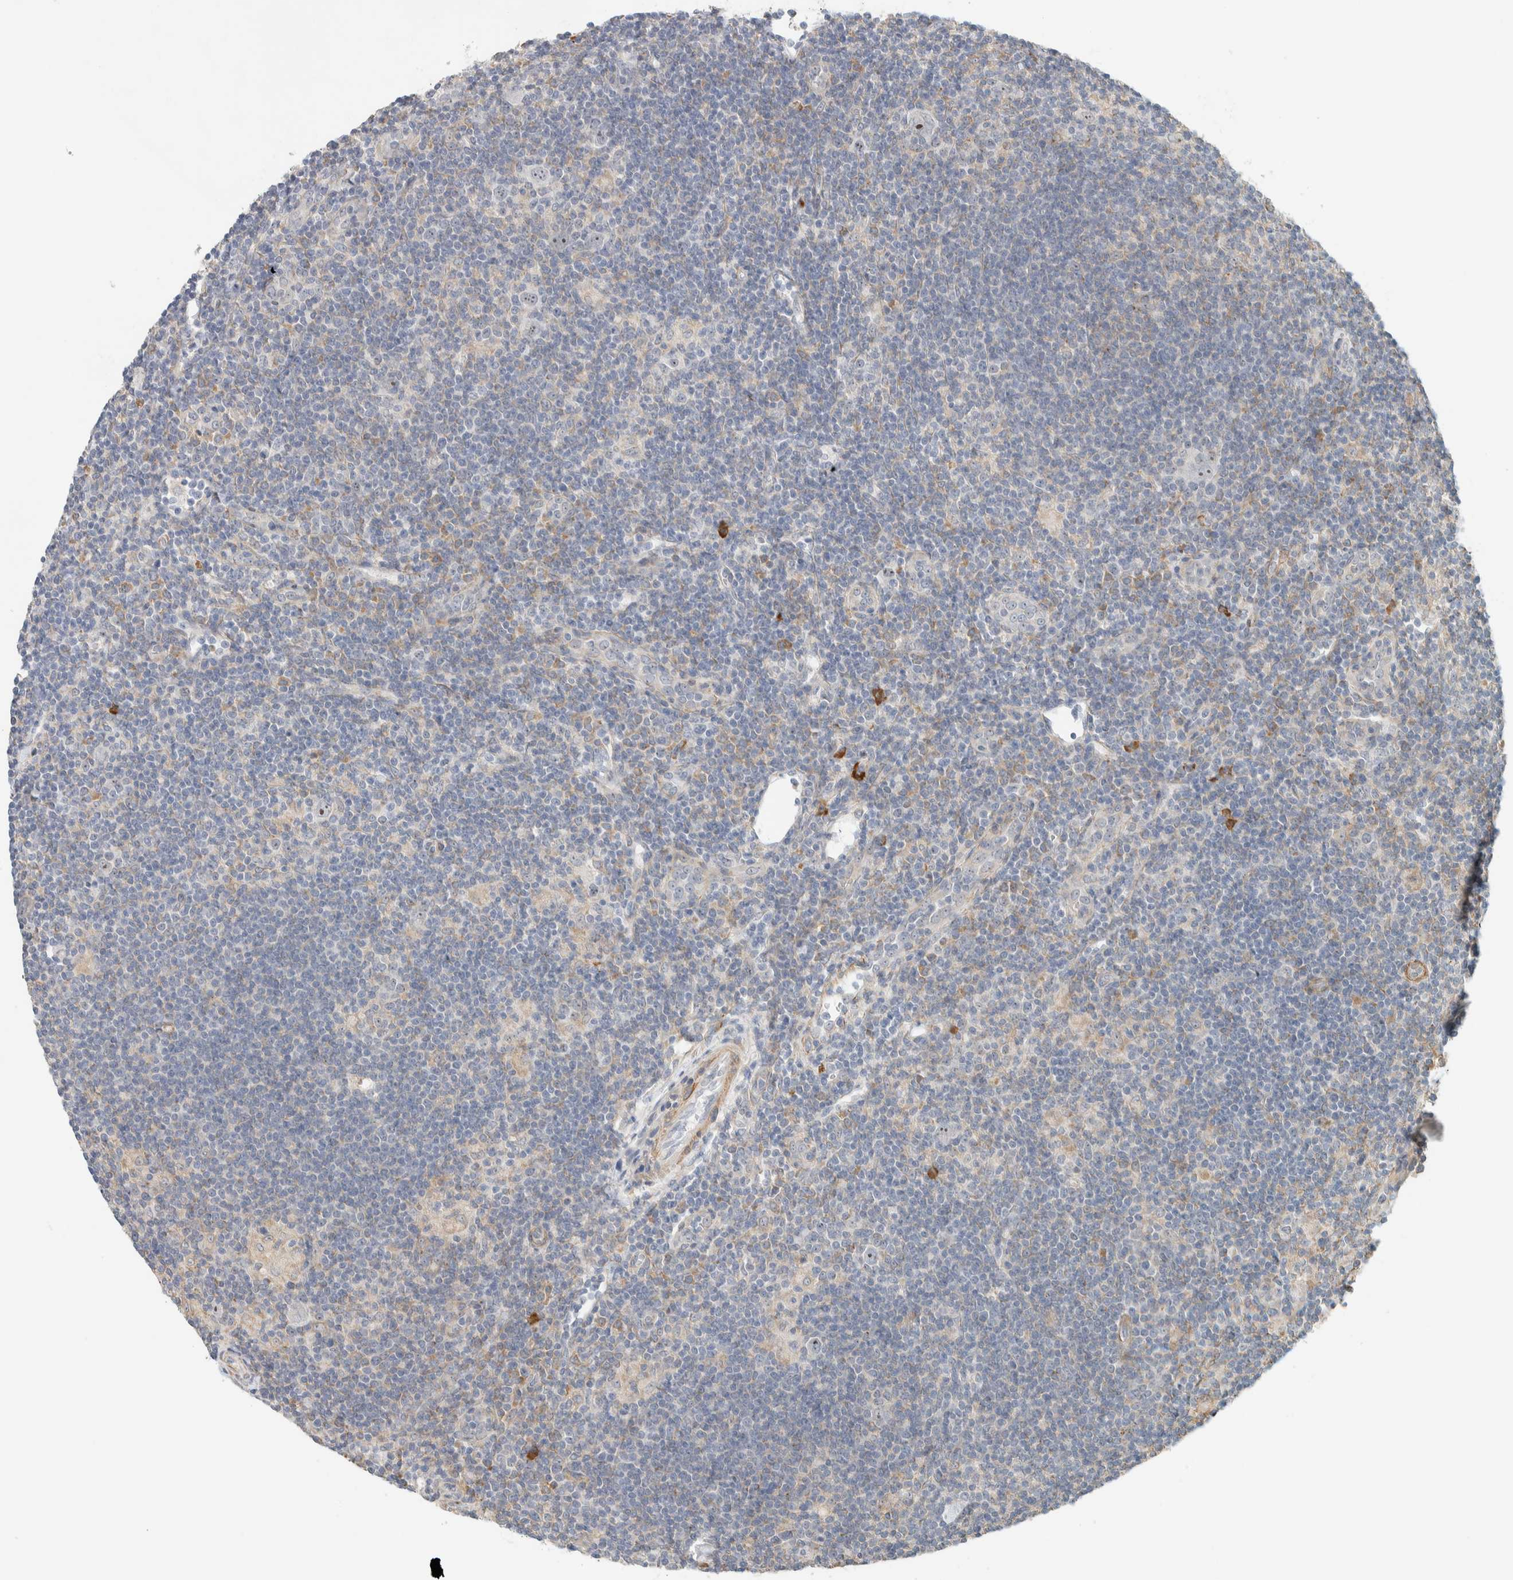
{"staining": {"intensity": "negative", "quantity": "none", "location": "none"}, "tissue": "lymphoma", "cell_type": "Tumor cells", "image_type": "cancer", "snomed": [{"axis": "morphology", "description": "Hodgkin's disease, NOS"}, {"axis": "topography", "description": "Lymph node"}], "caption": "Immunohistochemical staining of human lymphoma demonstrates no significant expression in tumor cells.", "gene": "KLHL40", "patient": {"sex": "female", "age": 57}}